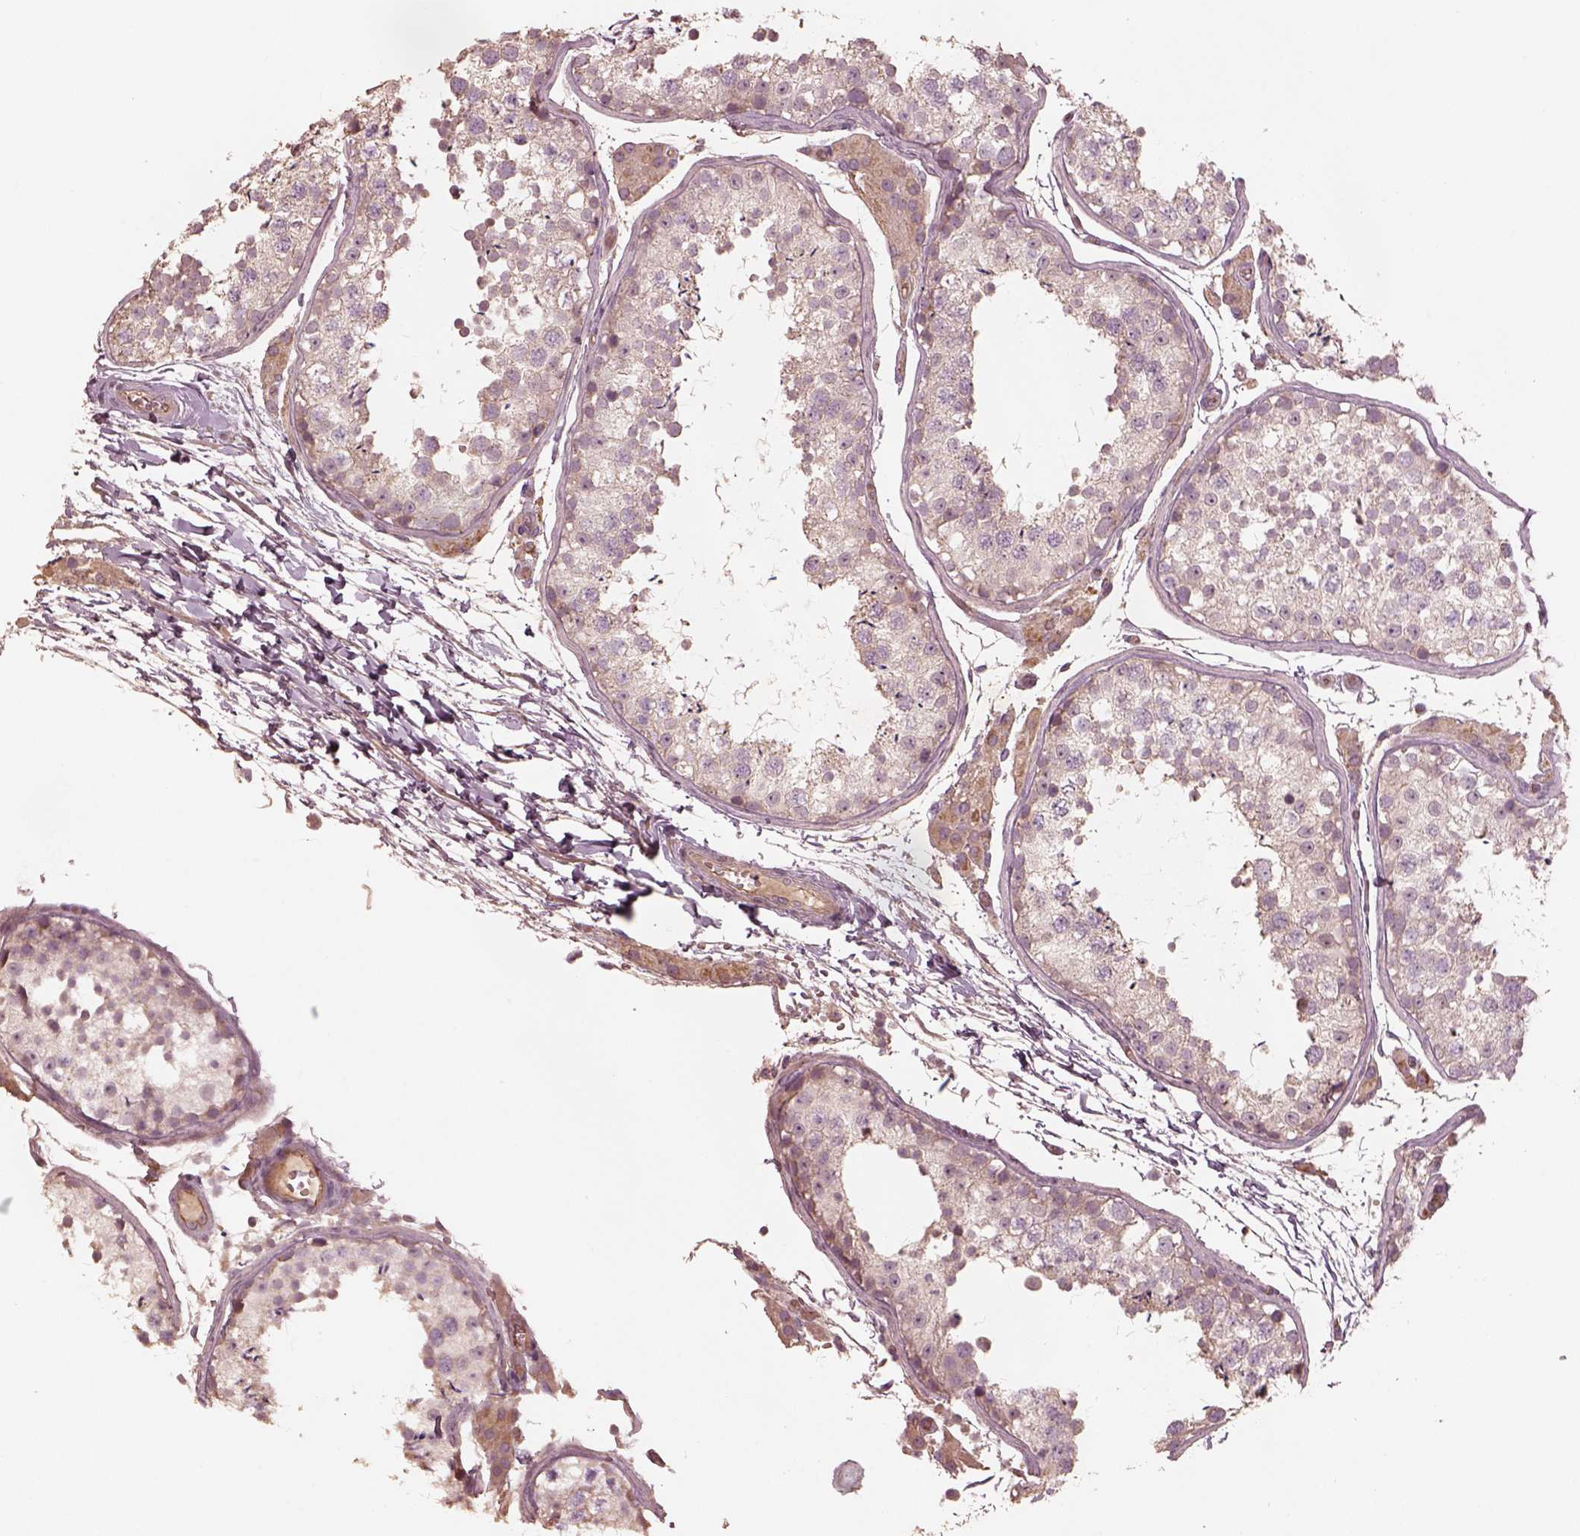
{"staining": {"intensity": "weak", "quantity": ">75%", "location": "cytoplasmic/membranous"}, "tissue": "testis", "cell_type": "Cells in seminiferous ducts", "image_type": "normal", "snomed": [{"axis": "morphology", "description": "Normal tissue, NOS"}, {"axis": "topography", "description": "Testis"}], "caption": "Brown immunohistochemical staining in unremarkable human testis exhibits weak cytoplasmic/membranous expression in approximately >75% of cells in seminiferous ducts. (DAB (3,3'-diaminobenzidine) = brown stain, brightfield microscopy at high magnification).", "gene": "OTOGL", "patient": {"sex": "male", "age": 29}}